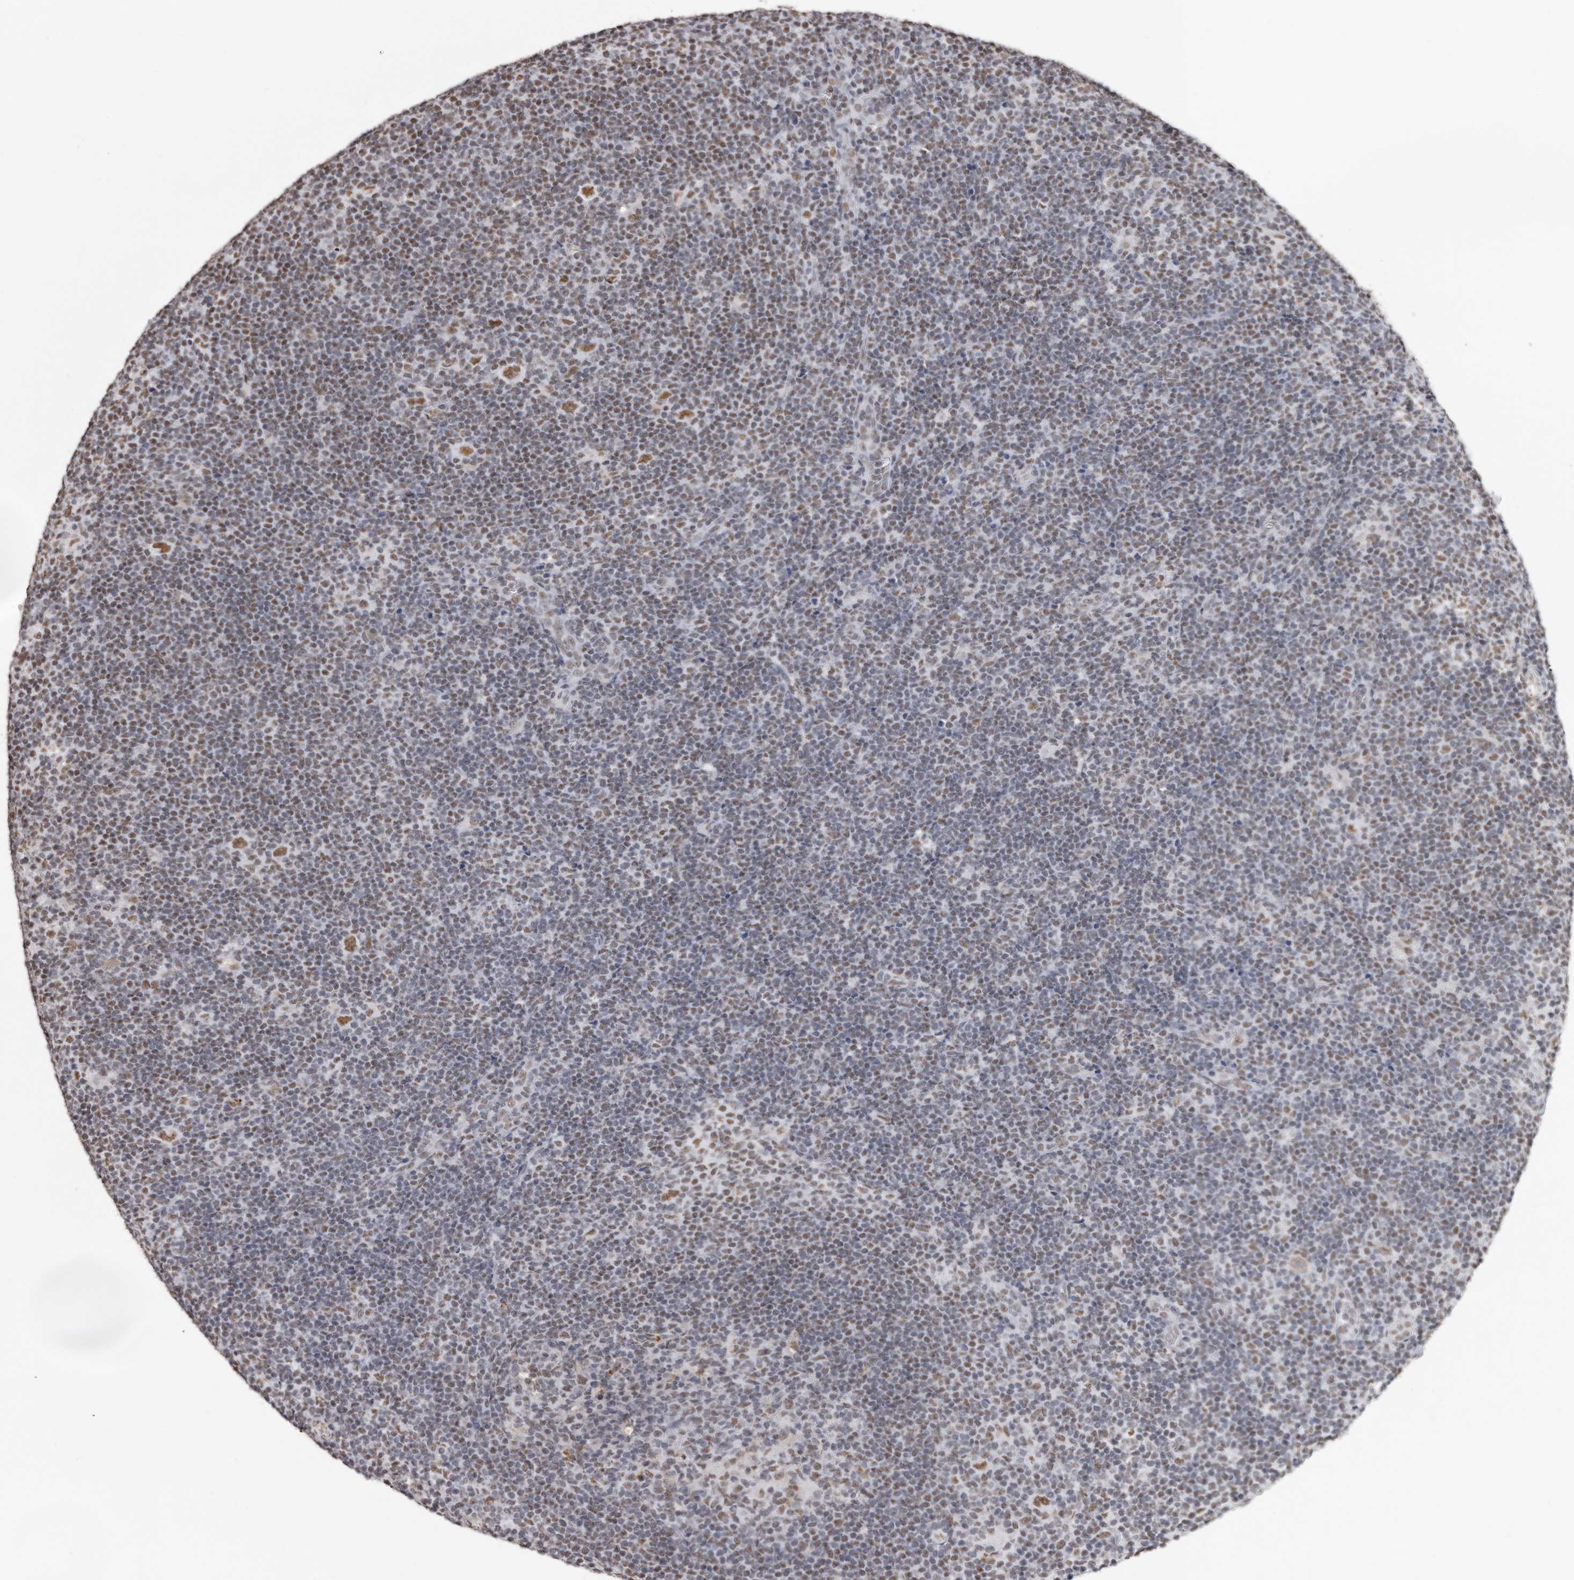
{"staining": {"intensity": "moderate", "quantity": ">75%", "location": "nuclear"}, "tissue": "lymphoma", "cell_type": "Tumor cells", "image_type": "cancer", "snomed": [{"axis": "morphology", "description": "Hodgkin's disease, NOS"}, {"axis": "topography", "description": "Lymph node"}], "caption": "Immunohistochemical staining of human lymphoma shows medium levels of moderate nuclear staining in about >75% of tumor cells.", "gene": "SCAF4", "patient": {"sex": "female", "age": 57}}